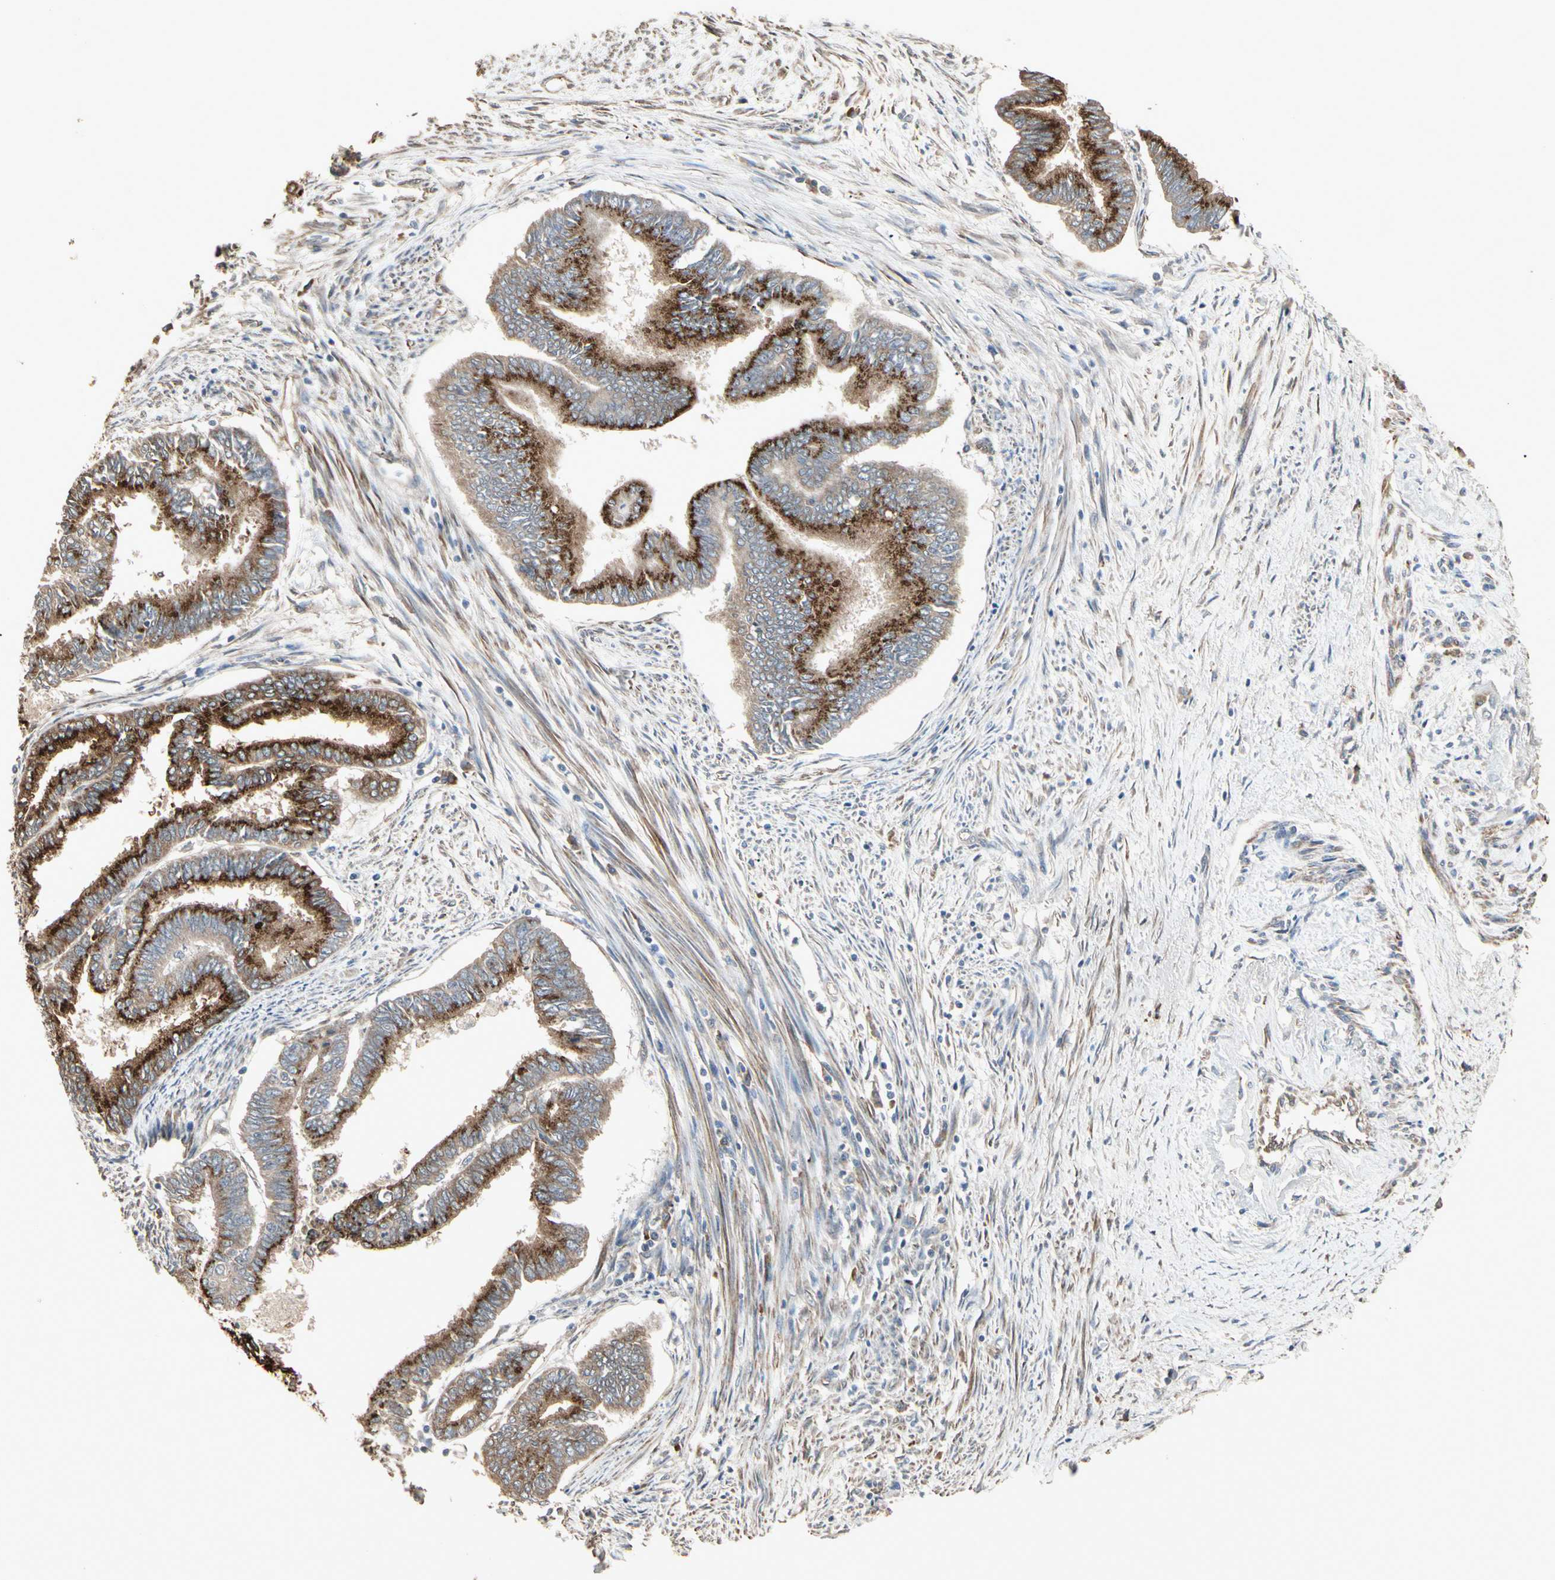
{"staining": {"intensity": "strong", "quantity": ">75%", "location": "cytoplasmic/membranous"}, "tissue": "endometrial cancer", "cell_type": "Tumor cells", "image_type": "cancer", "snomed": [{"axis": "morphology", "description": "Adenocarcinoma, NOS"}, {"axis": "topography", "description": "Endometrium"}], "caption": "Protein staining by IHC shows strong cytoplasmic/membranous expression in about >75% of tumor cells in endometrial cancer.", "gene": "GALNT3", "patient": {"sex": "female", "age": 86}}